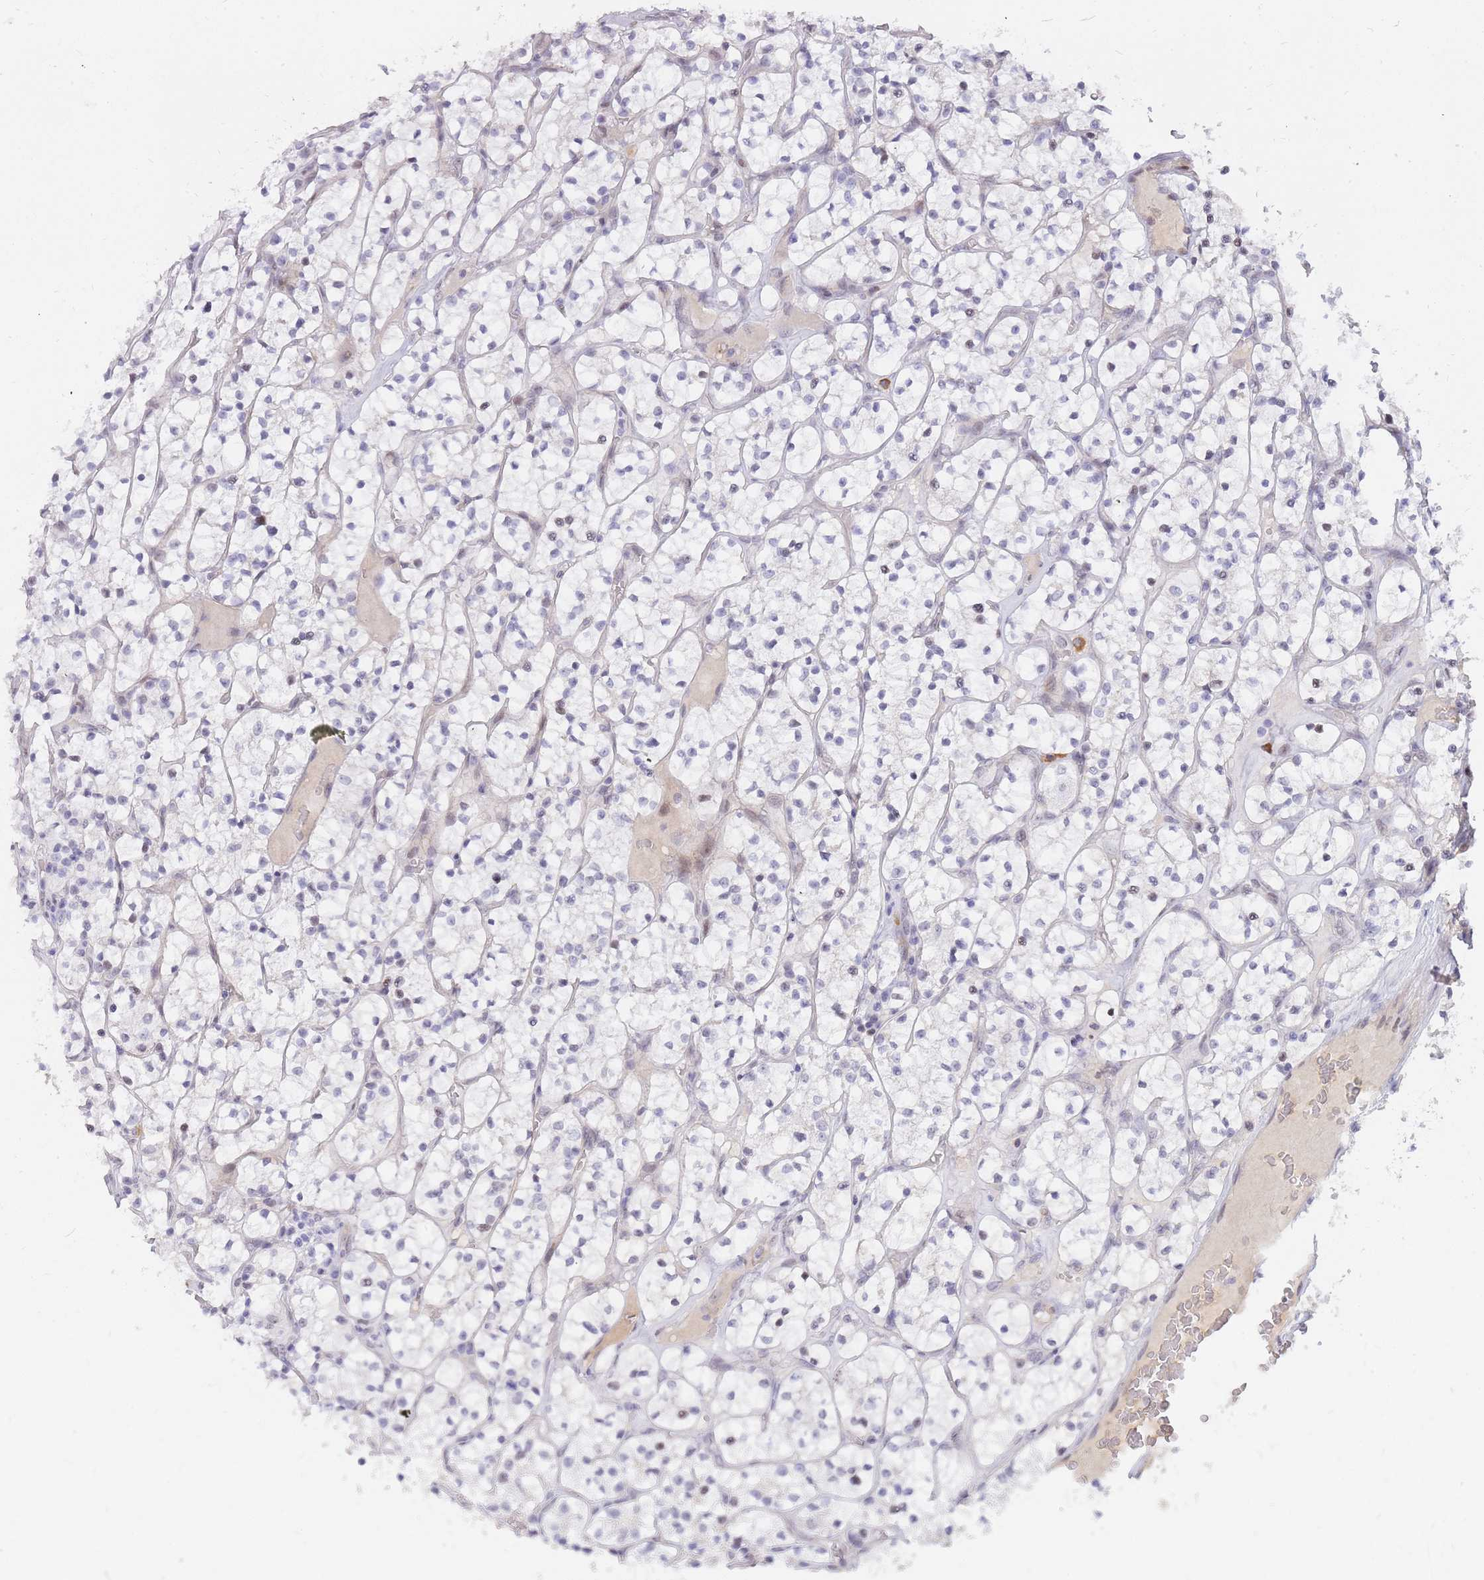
{"staining": {"intensity": "negative", "quantity": "none", "location": "none"}, "tissue": "renal cancer", "cell_type": "Tumor cells", "image_type": "cancer", "snomed": [{"axis": "morphology", "description": "Adenocarcinoma, NOS"}, {"axis": "topography", "description": "Kidney"}], "caption": "Immunohistochemical staining of human adenocarcinoma (renal) demonstrates no significant staining in tumor cells.", "gene": "TLE2", "patient": {"sex": "female", "age": 64}}